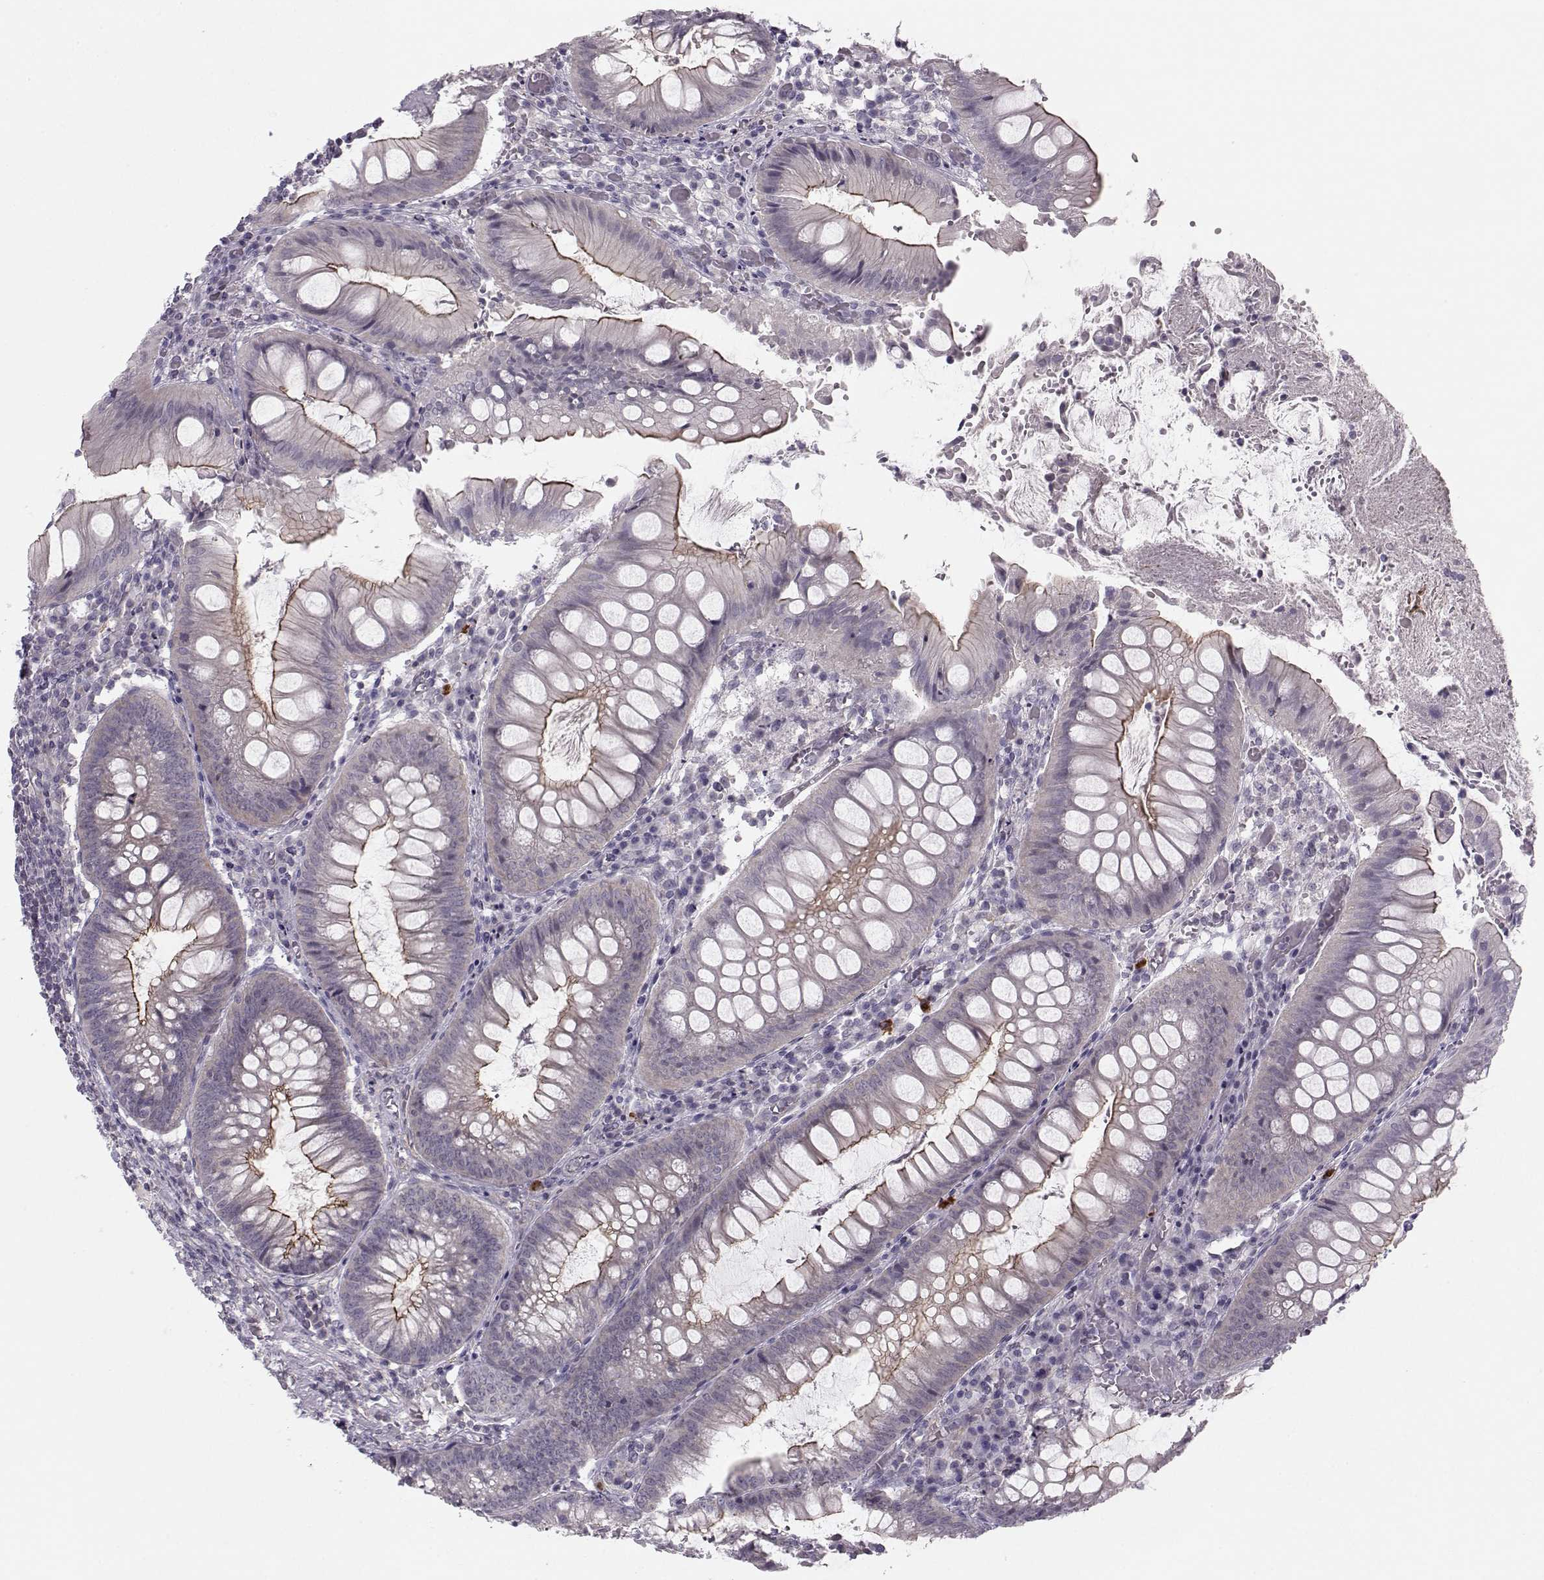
{"staining": {"intensity": "strong", "quantity": "<25%", "location": "cytoplasmic/membranous"}, "tissue": "appendix", "cell_type": "Glandular cells", "image_type": "normal", "snomed": [{"axis": "morphology", "description": "Normal tissue, NOS"}, {"axis": "morphology", "description": "Inflammation, NOS"}, {"axis": "topography", "description": "Appendix"}], "caption": "Protein expression analysis of unremarkable appendix demonstrates strong cytoplasmic/membranous expression in approximately <25% of glandular cells.", "gene": "MAST1", "patient": {"sex": "male", "age": 16}}